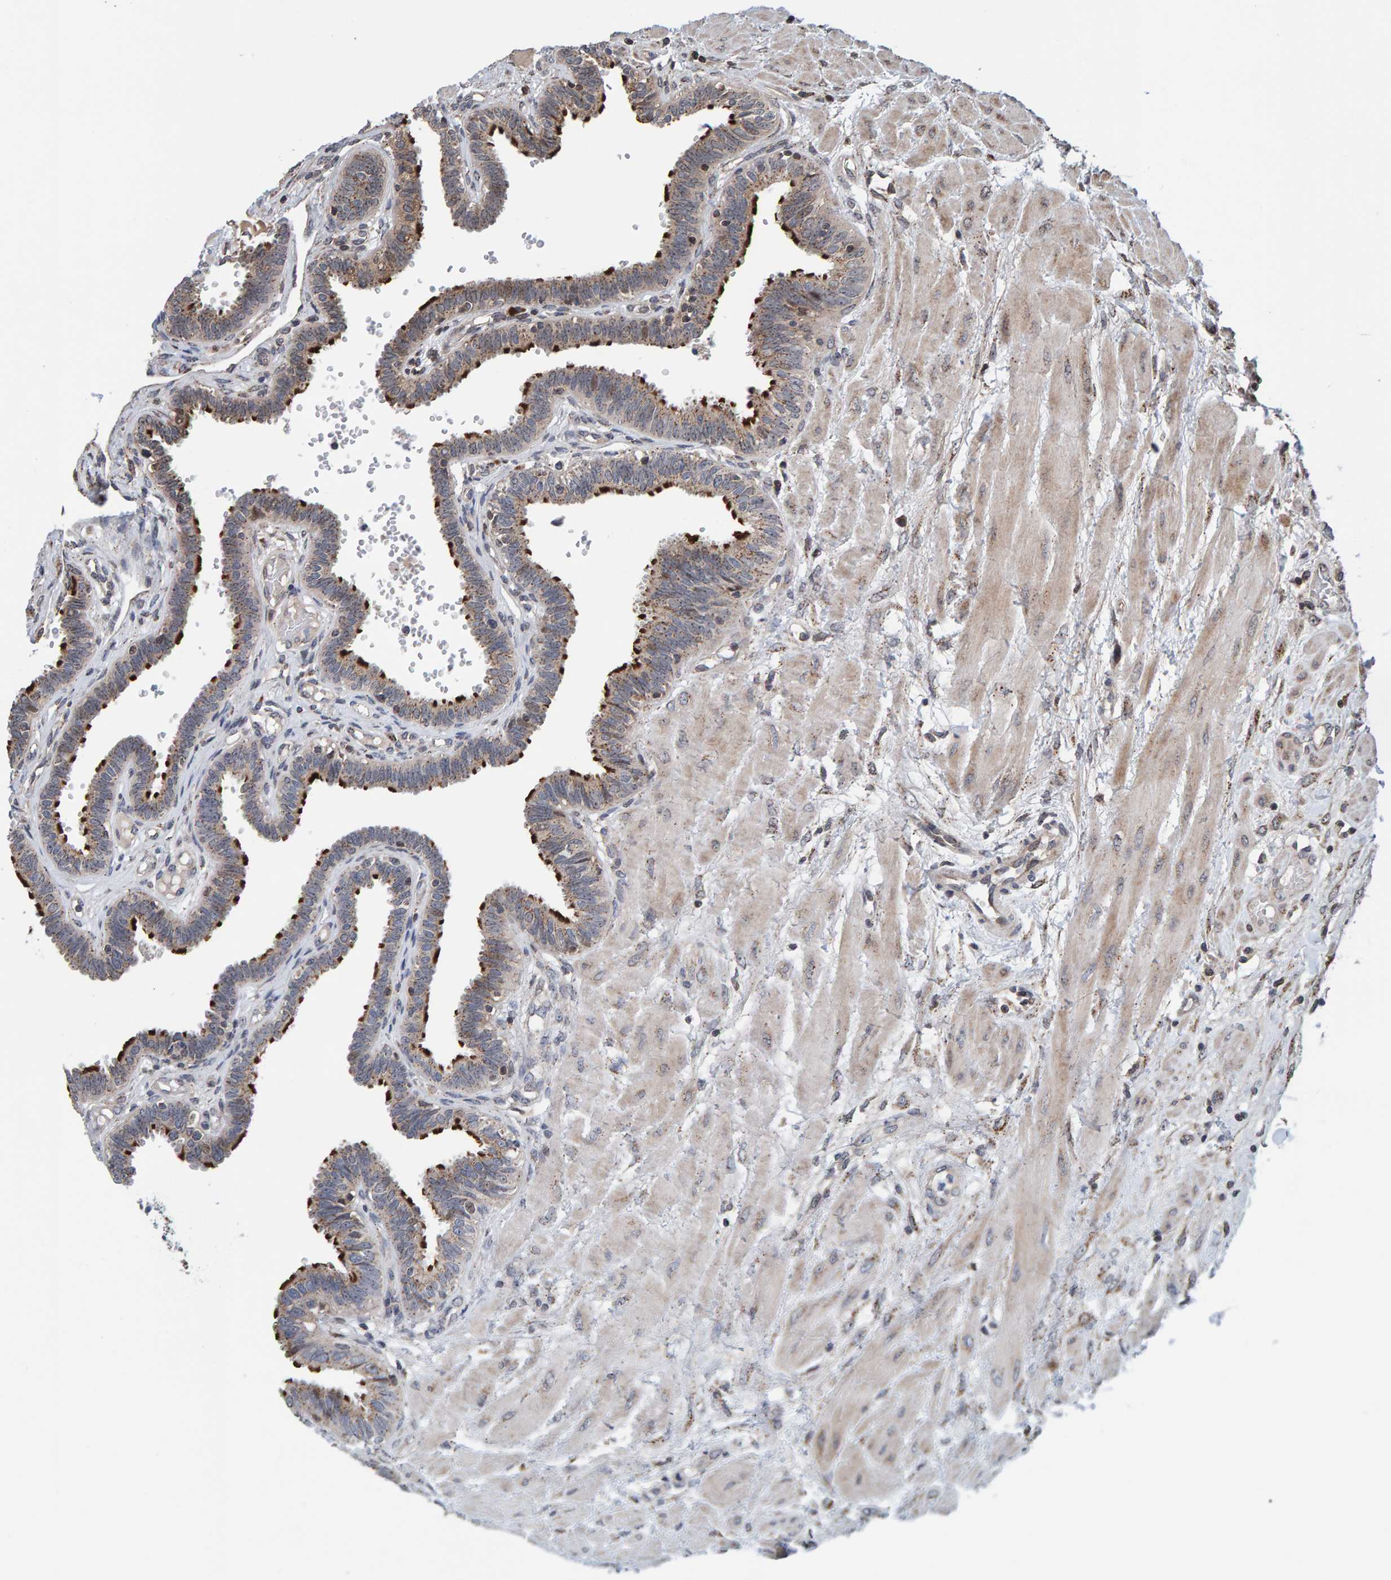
{"staining": {"intensity": "strong", "quantity": ">75%", "location": "cytoplasmic/membranous"}, "tissue": "fallopian tube", "cell_type": "Glandular cells", "image_type": "normal", "snomed": [{"axis": "morphology", "description": "Normal tissue, NOS"}, {"axis": "topography", "description": "Fallopian tube"}], "caption": "Approximately >75% of glandular cells in normal human fallopian tube display strong cytoplasmic/membranous protein positivity as visualized by brown immunohistochemical staining.", "gene": "CCDC25", "patient": {"sex": "female", "age": 32}}